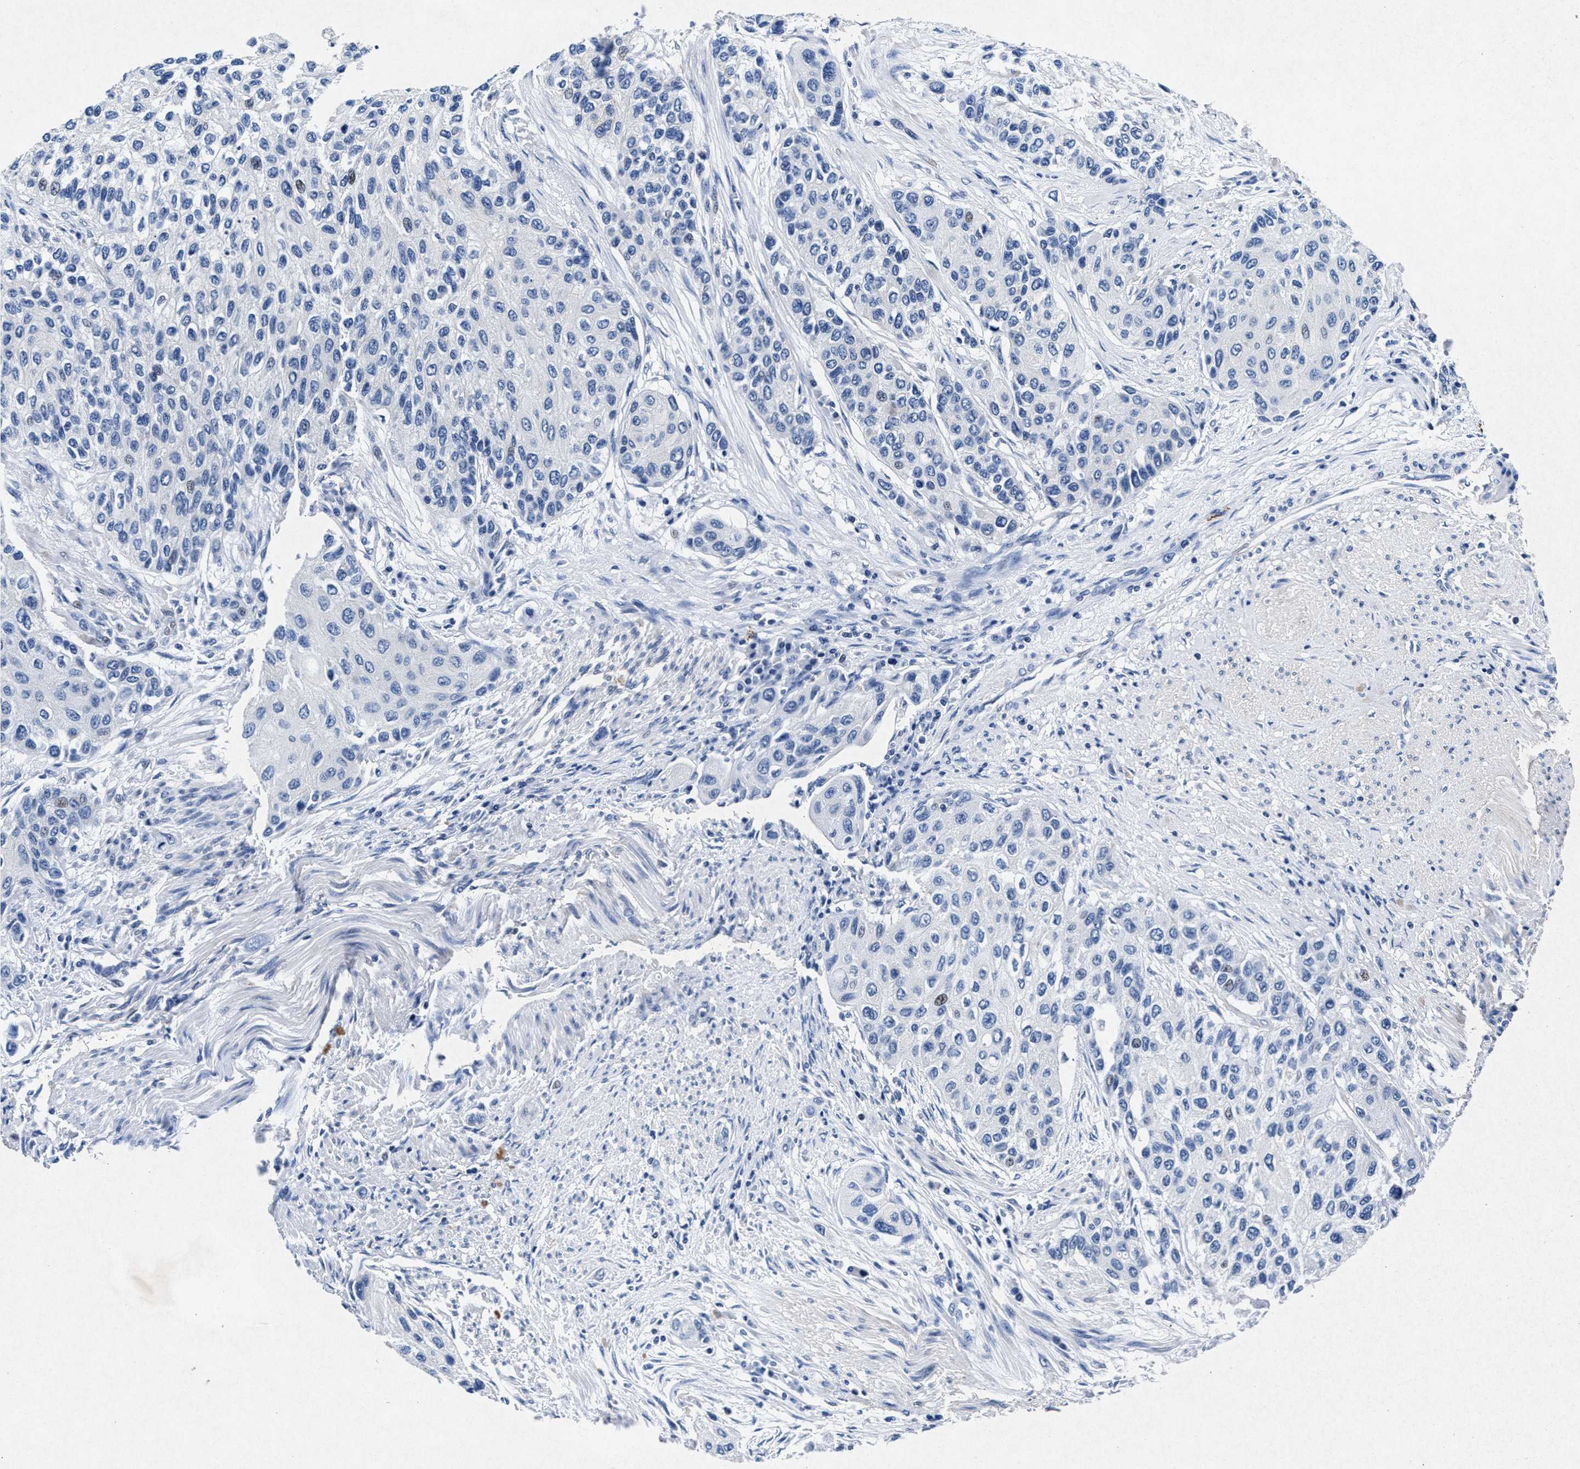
{"staining": {"intensity": "weak", "quantity": "<25%", "location": "nuclear"}, "tissue": "urothelial cancer", "cell_type": "Tumor cells", "image_type": "cancer", "snomed": [{"axis": "morphology", "description": "Urothelial carcinoma, High grade"}, {"axis": "topography", "description": "Urinary bladder"}], "caption": "This is a photomicrograph of IHC staining of urothelial cancer, which shows no positivity in tumor cells.", "gene": "MAP6", "patient": {"sex": "female", "age": 56}}